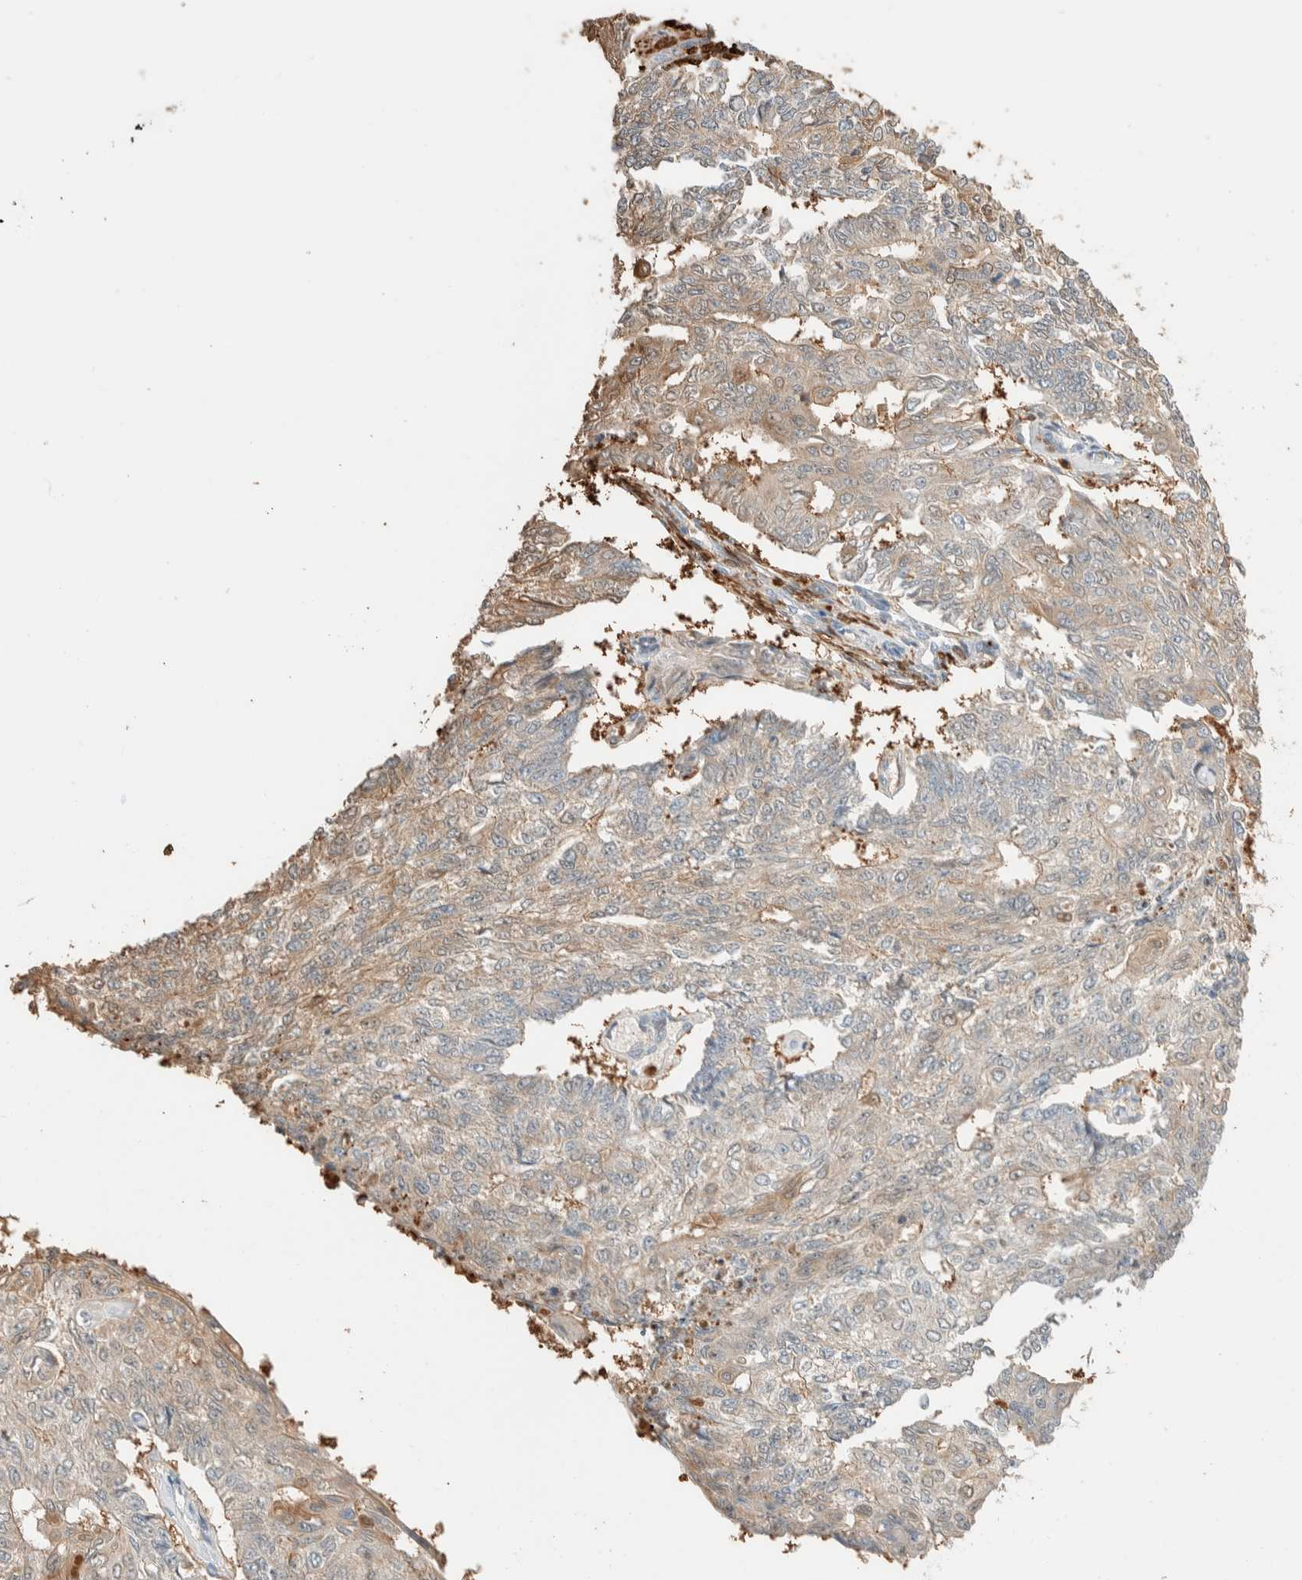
{"staining": {"intensity": "weak", "quantity": "<25%", "location": "cytoplasmic/membranous"}, "tissue": "endometrial cancer", "cell_type": "Tumor cells", "image_type": "cancer", "snomed": [{"axis": "morphology", "description": "Adenocarcinoma, NOS"}, {"axis": "topography", "description": "Endometrium"}], "caption": "There is no significant expression in tumor cells of adenocarcinoma (endometrial). (Stains: DAB (3,3'-diaminobenzidine) immunohistochemistry (IHC) with hematoxylin counter stain, Microscopy: brightfield microscopy at high magnification).", "gene": "SETD4", "patient": {"sex": "female", "age": 32}}